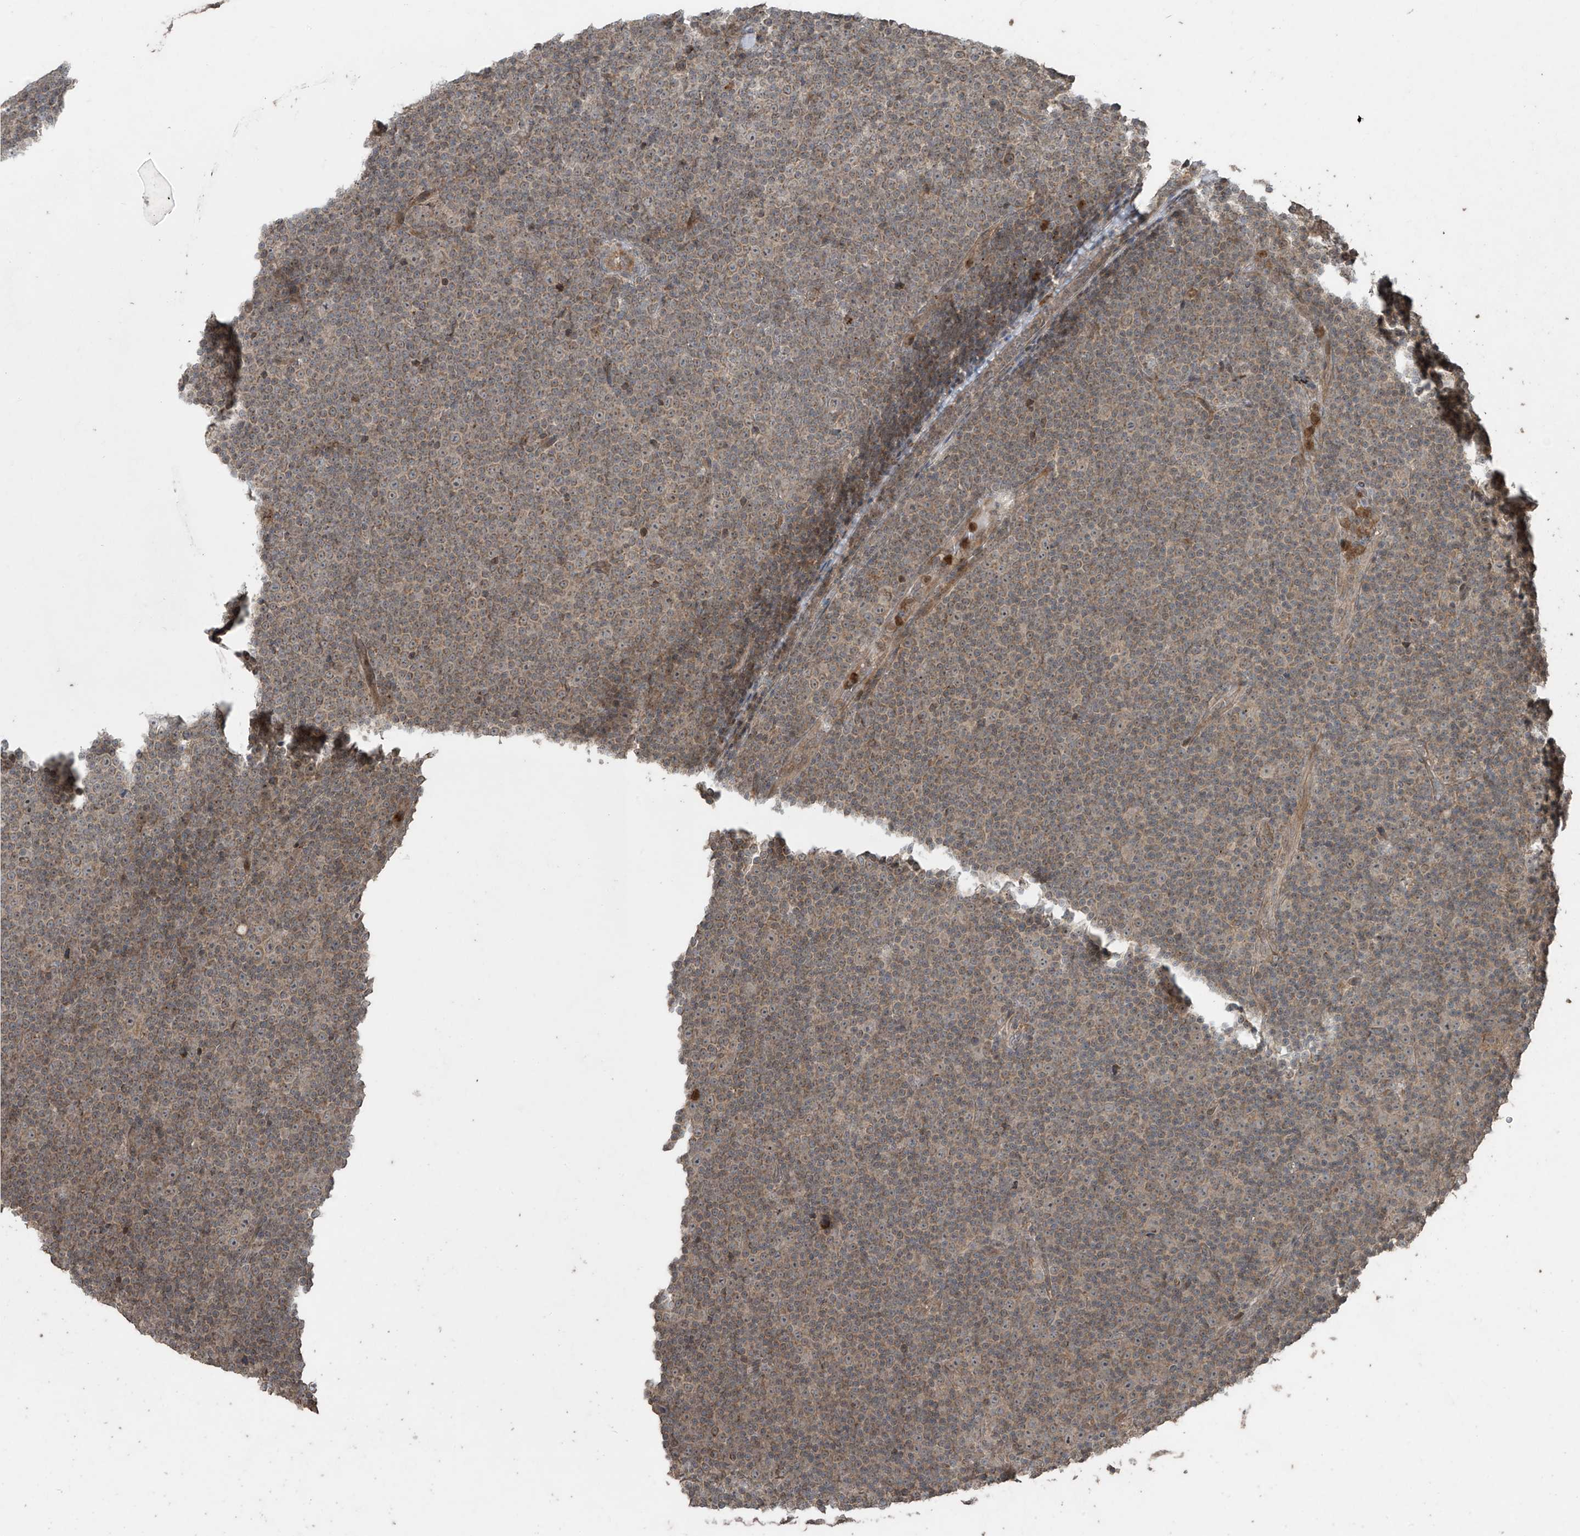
{"staining": {"intensity": "weak", "quantity": "<25%", "location": "cytoplasmic/membranous"}, "tissue": "lymphoma", "cell_type": "Tumor cells", "image_type": "cancer", "snomed": [{"axis": "morphology", "description": "Malignant lymphoma, non-Hodgkin's type, Low grade"}, {"axis": "topography", "description": "Lymph node"}], "caption": "A high-resolution photomicrograph shows IHC staining of lymphoma, which displays no significant positivity in tumor cells. (Stains: DAB immunohistochemistry with hematoxylin counter stain, Microscopy: brightfield microscopy at high magnification).", "gene": "PGPEP1", "patient": {"sex": "female", "age": 67}}